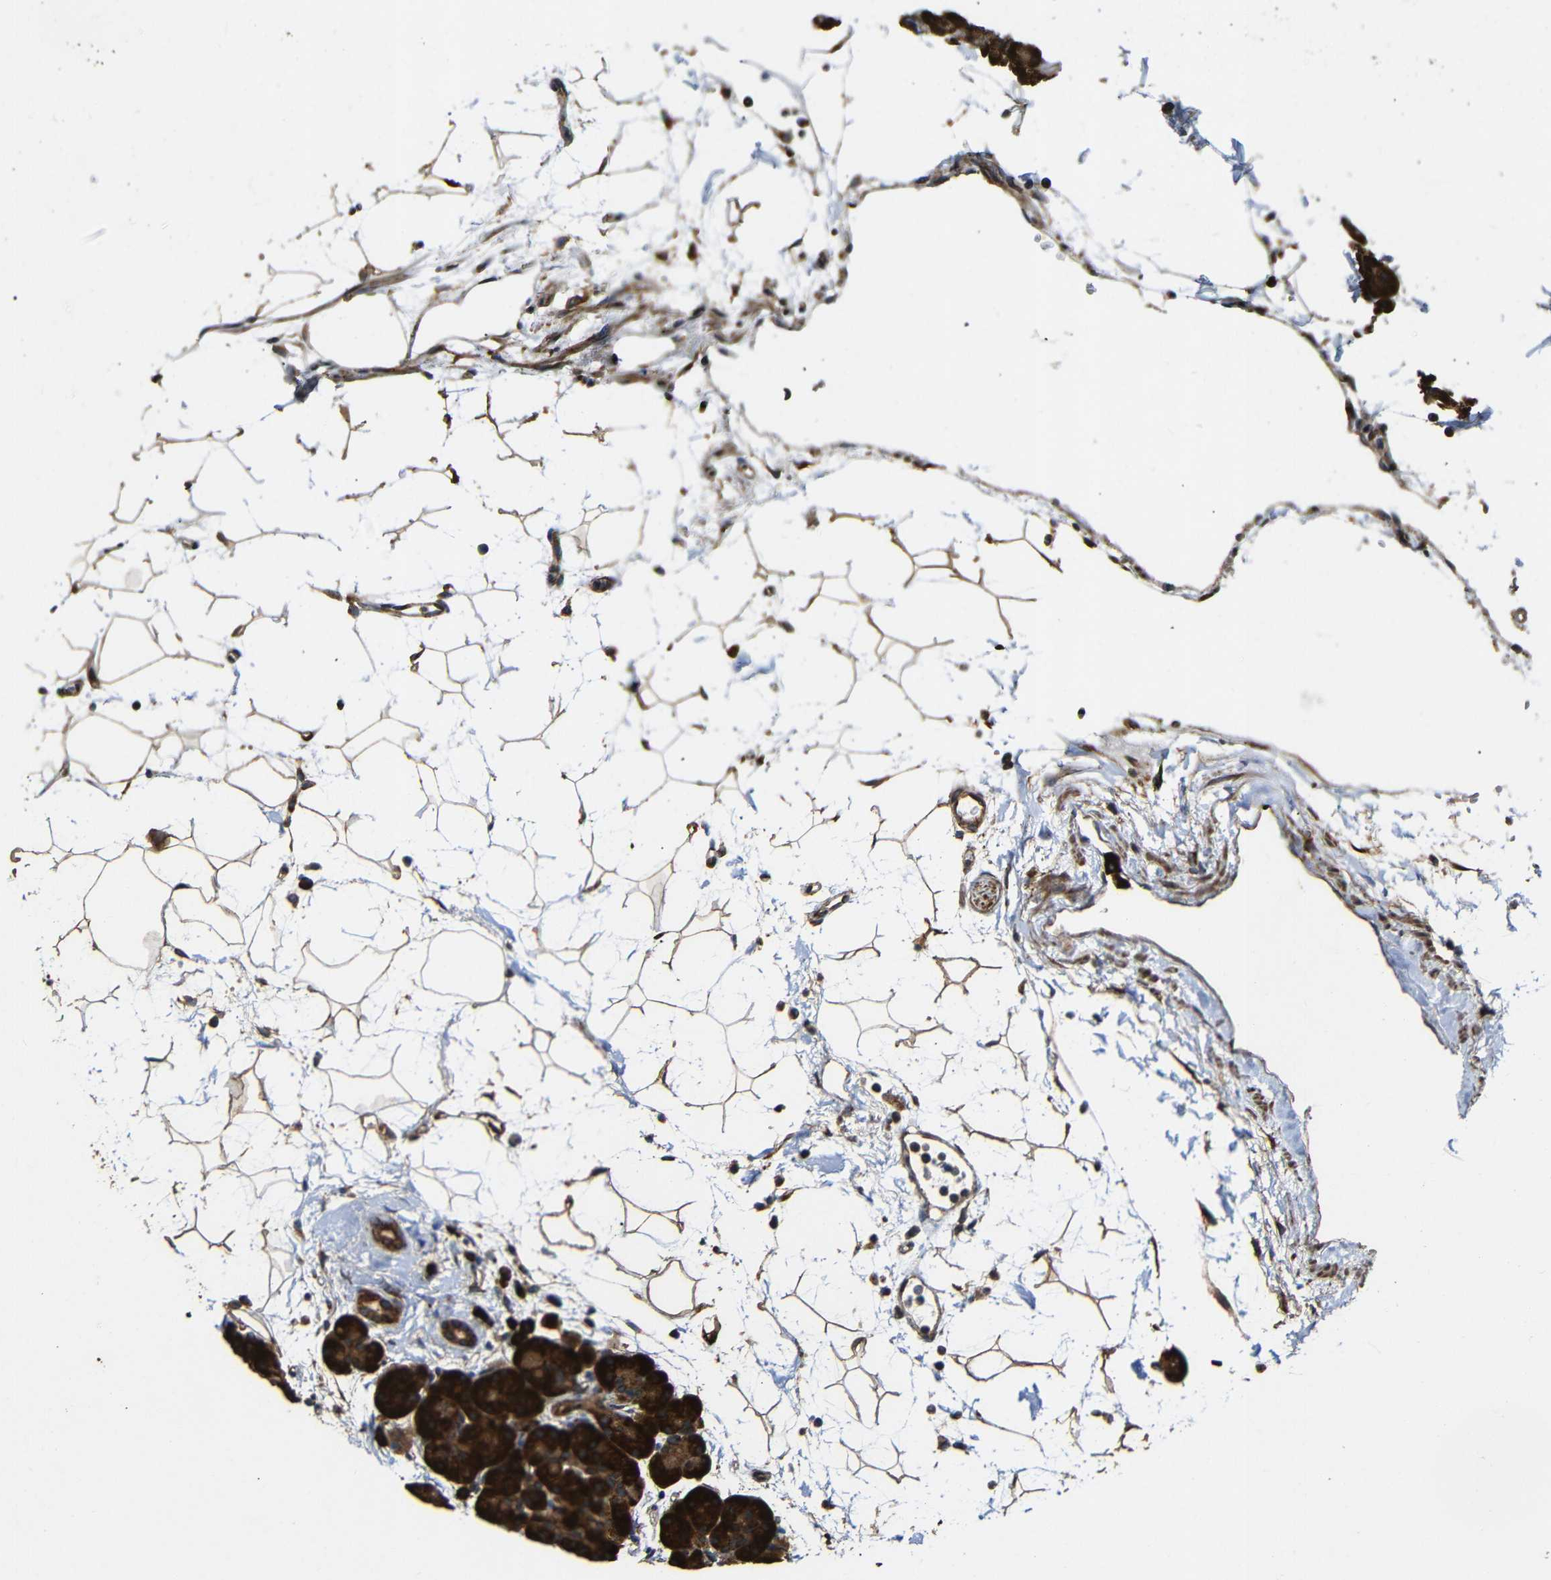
{"staining": {"intensity": "strong", "quantity": ">75%", "location": "cytoplasmic/membranous"}, "tissue": "pancreas", "cell_type": "Exocrine glandular cells", "image_type": "normal", "snomed": [{"axis": "morphology", "description": "Normal tissue, NOS"}, {"axis": "topography", "description": "Pancreas"}], "caption": "DAB (3,3'-diaminobenzidine) immunohistochemical staining of unremarkable human pancreas shows strong cytoplasmic/membranous protein positivity in about >75% of exocrine glandular cells. (Stains: DAB (3,3'-diaminobenzidine) in brown, nuclei in blue, Microscopy: brightfield microscopy at high magnification).", "gene": "KANK4", "patient": {"sex": "male", "age": 66}}